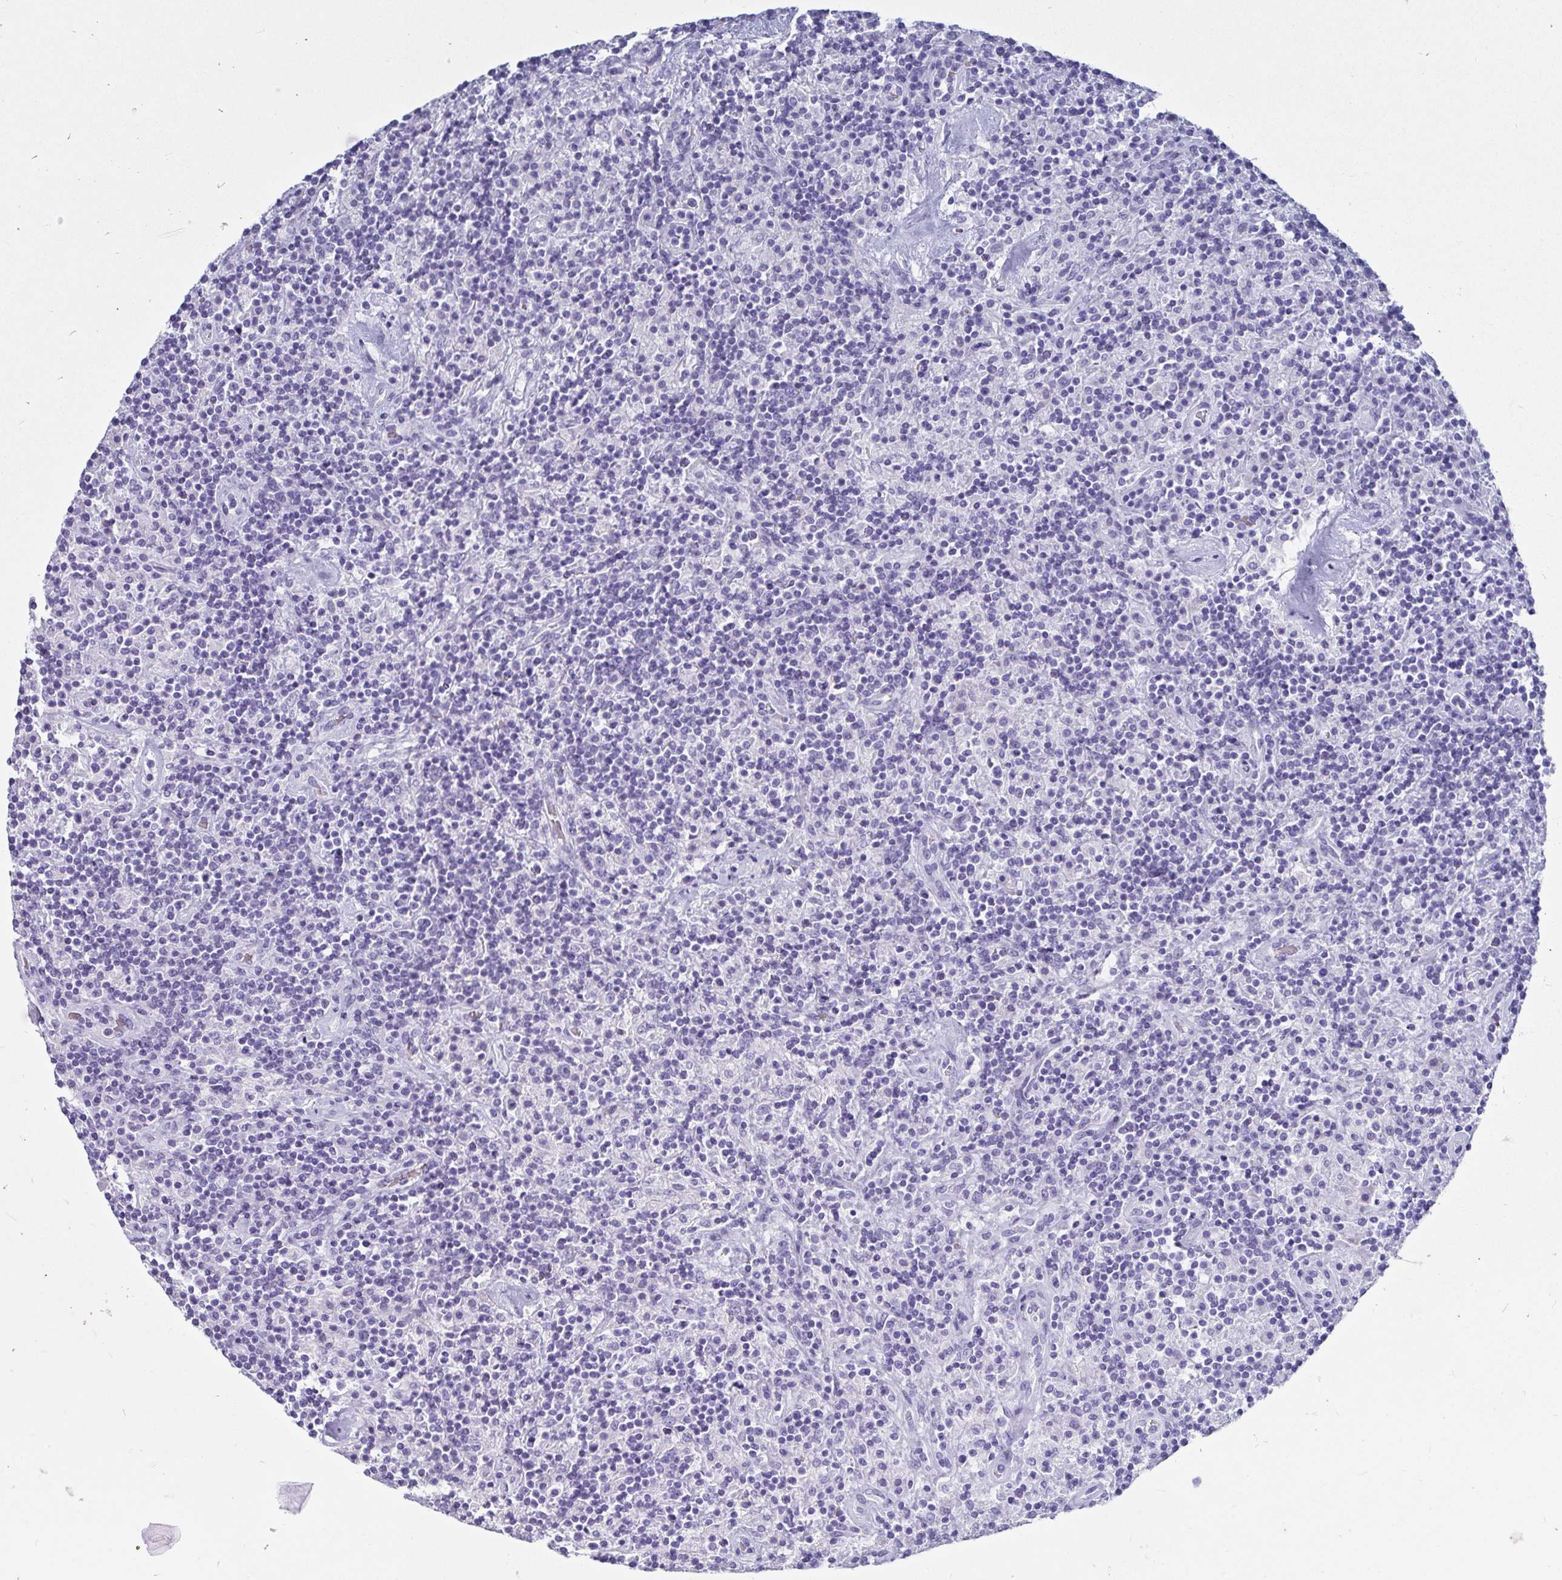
{"staining": {"intensity": "negative", "quantity": "none", "location": "none"}, "tissue": "lymphoma", "cell_type": "Tumor cells", "image_type": "cancer", "snomed": [{"axis": "morphology", "description": "Hodgkin's disease, NOS"}, {"axis": "topography", "description": "Thymus, NOS"}], "caption": "This is an IHC histopathology image of human lymphoma. There is no staining in tumor cells.", "gene": "ZPBP2", "patient": {"sex": "female", "age": 17}}